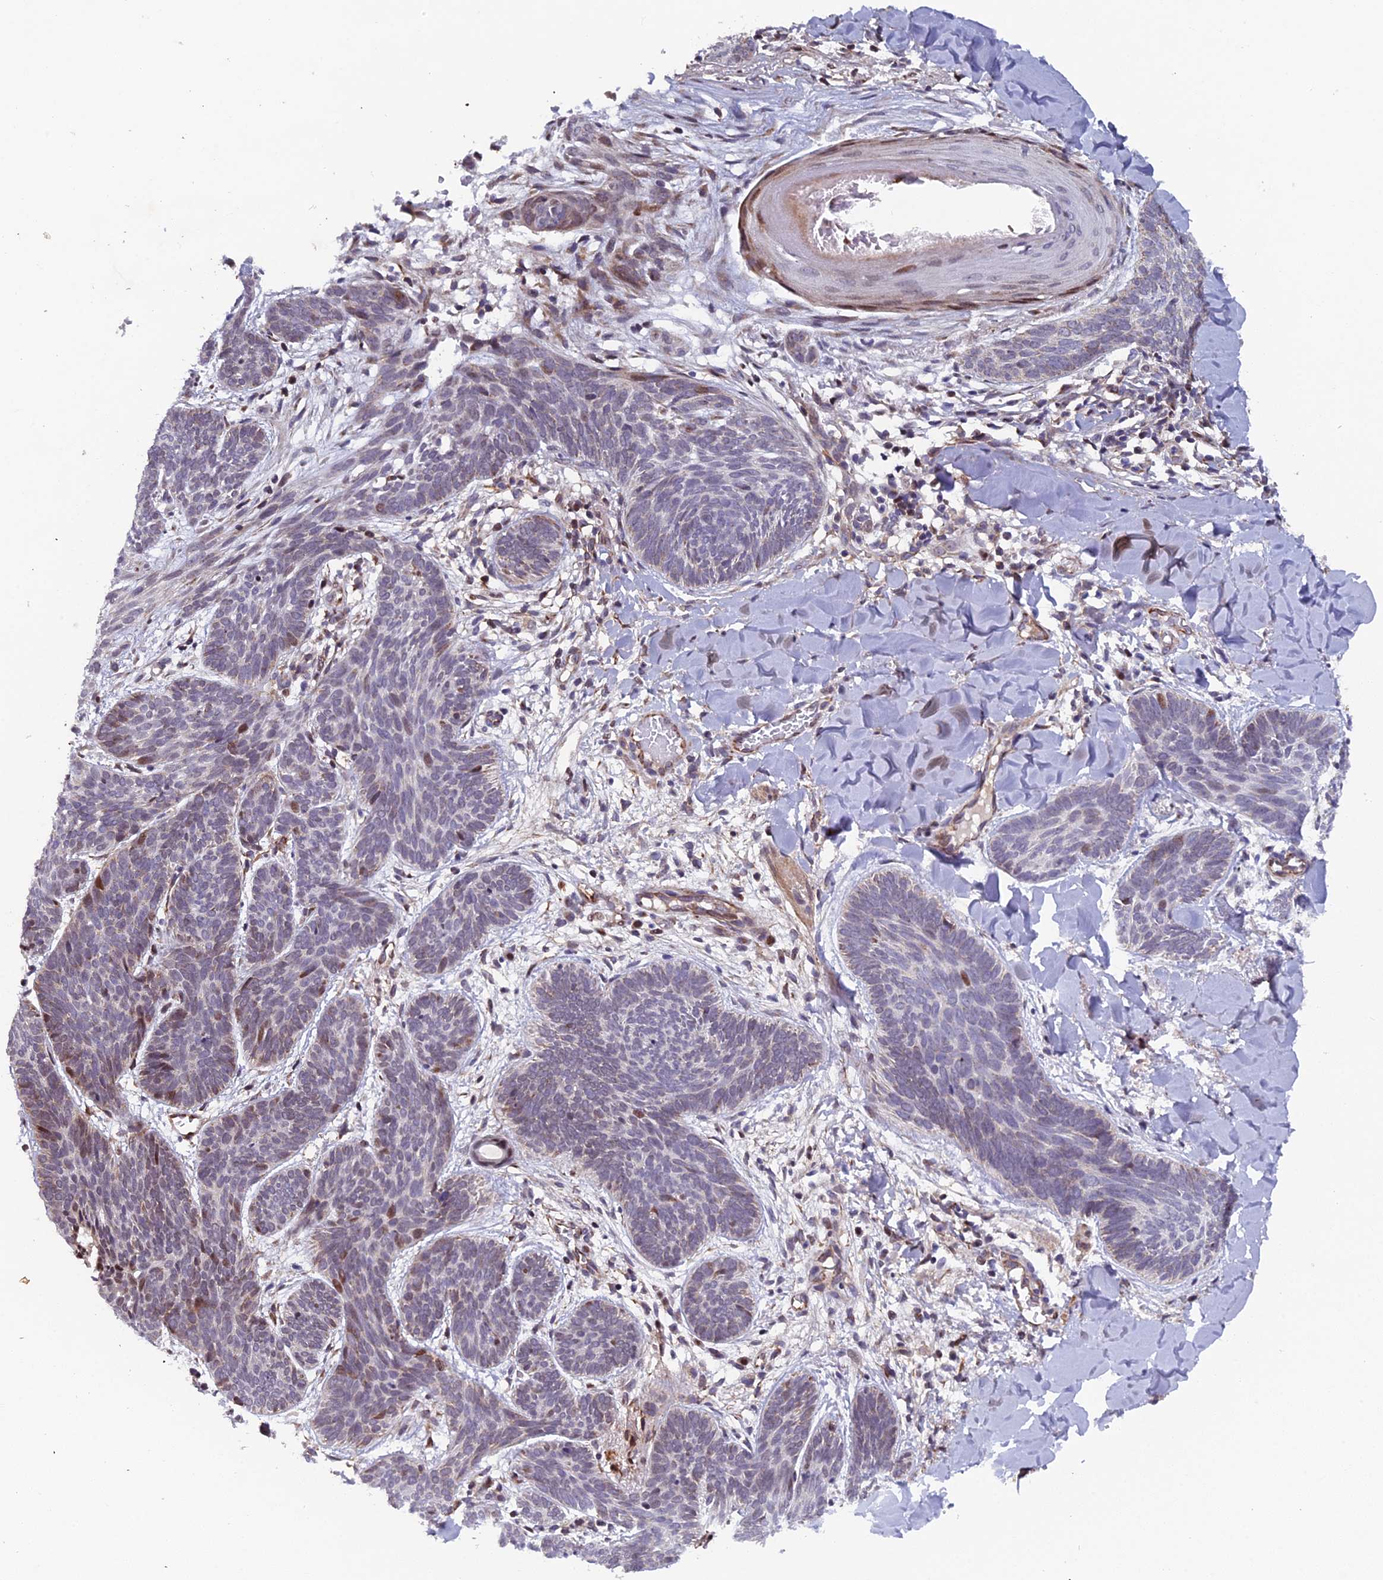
{"staining": {"intensity": "moderate", "quantity": "<25%", "location": "nuclear"}, "tissue": "skin cancer", "cell_type": "Tumor cells", "image_type": "cancer", "snomed": [{"axis": "morphology", "description": "Basal cell carcinoma"}, {"axis": "topography", "description": "Skin"}], "caption": "Skin basal cell carcinoma stained with a brown dye displays moderate nuclear positive staining in approximately <25% of tumor cells.", "gene": "XKR9", "patient": {"sex": "female", "age": 81}}